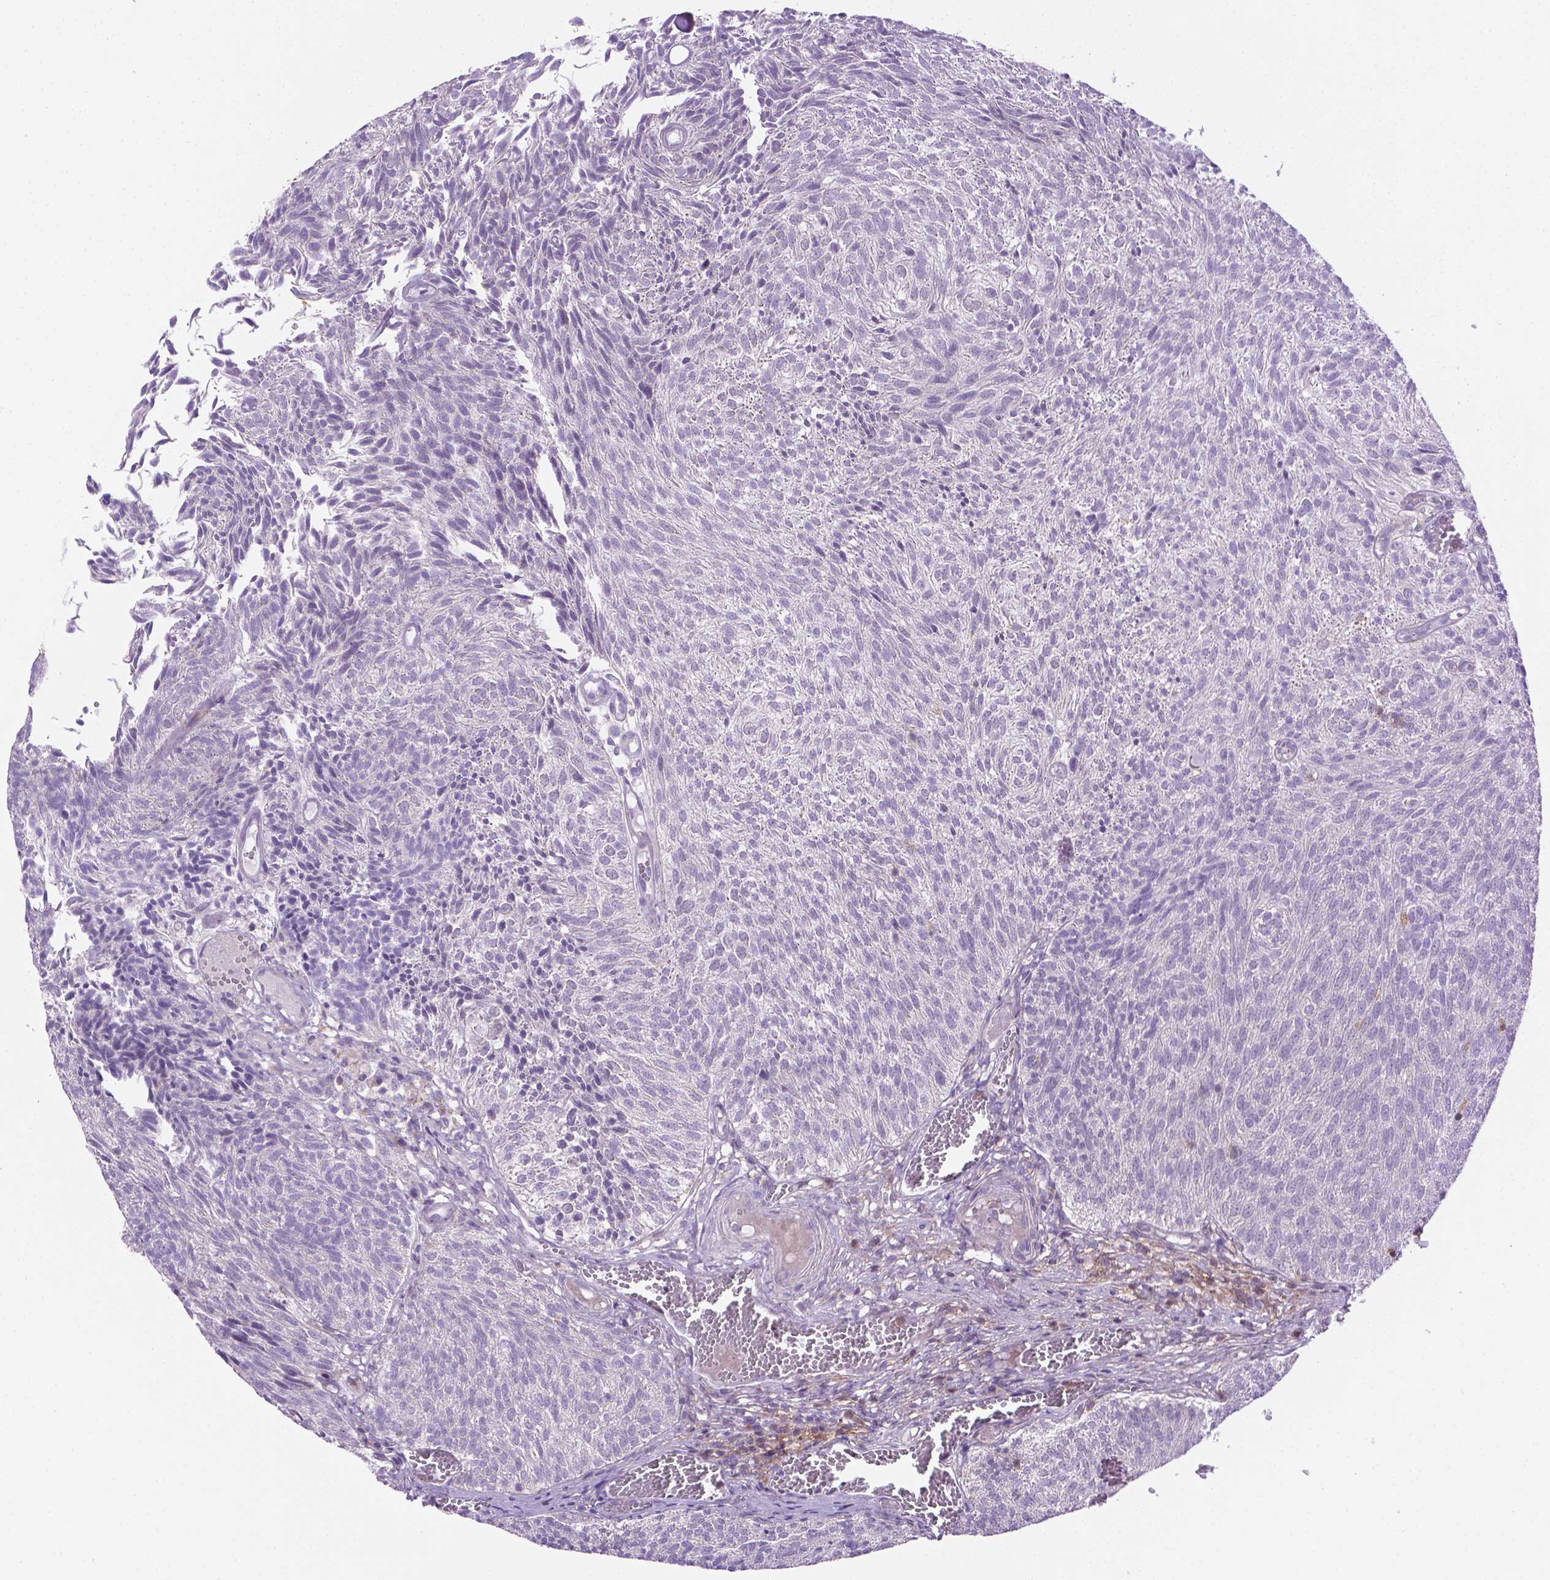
{"staining": {"intensity": "negative", "quantity": "none", "location": "none"}, "tissue": "urothelial cancer", "cell_type": "Tumor cells", "image_type": "cancer", "snomed": [{"axis": "morphology", "description": "Urothelial carcinoma, Low grade"}, {"axis": "topography", "description": "Urinary bladder"}], "caption": "This is a micrograph of IHC staining of urothelial carcinoma (low-grade), which shows no expression in tumor cells.", "gene": "ACAD10", "patient": {"sex": "male", "age": 77}}